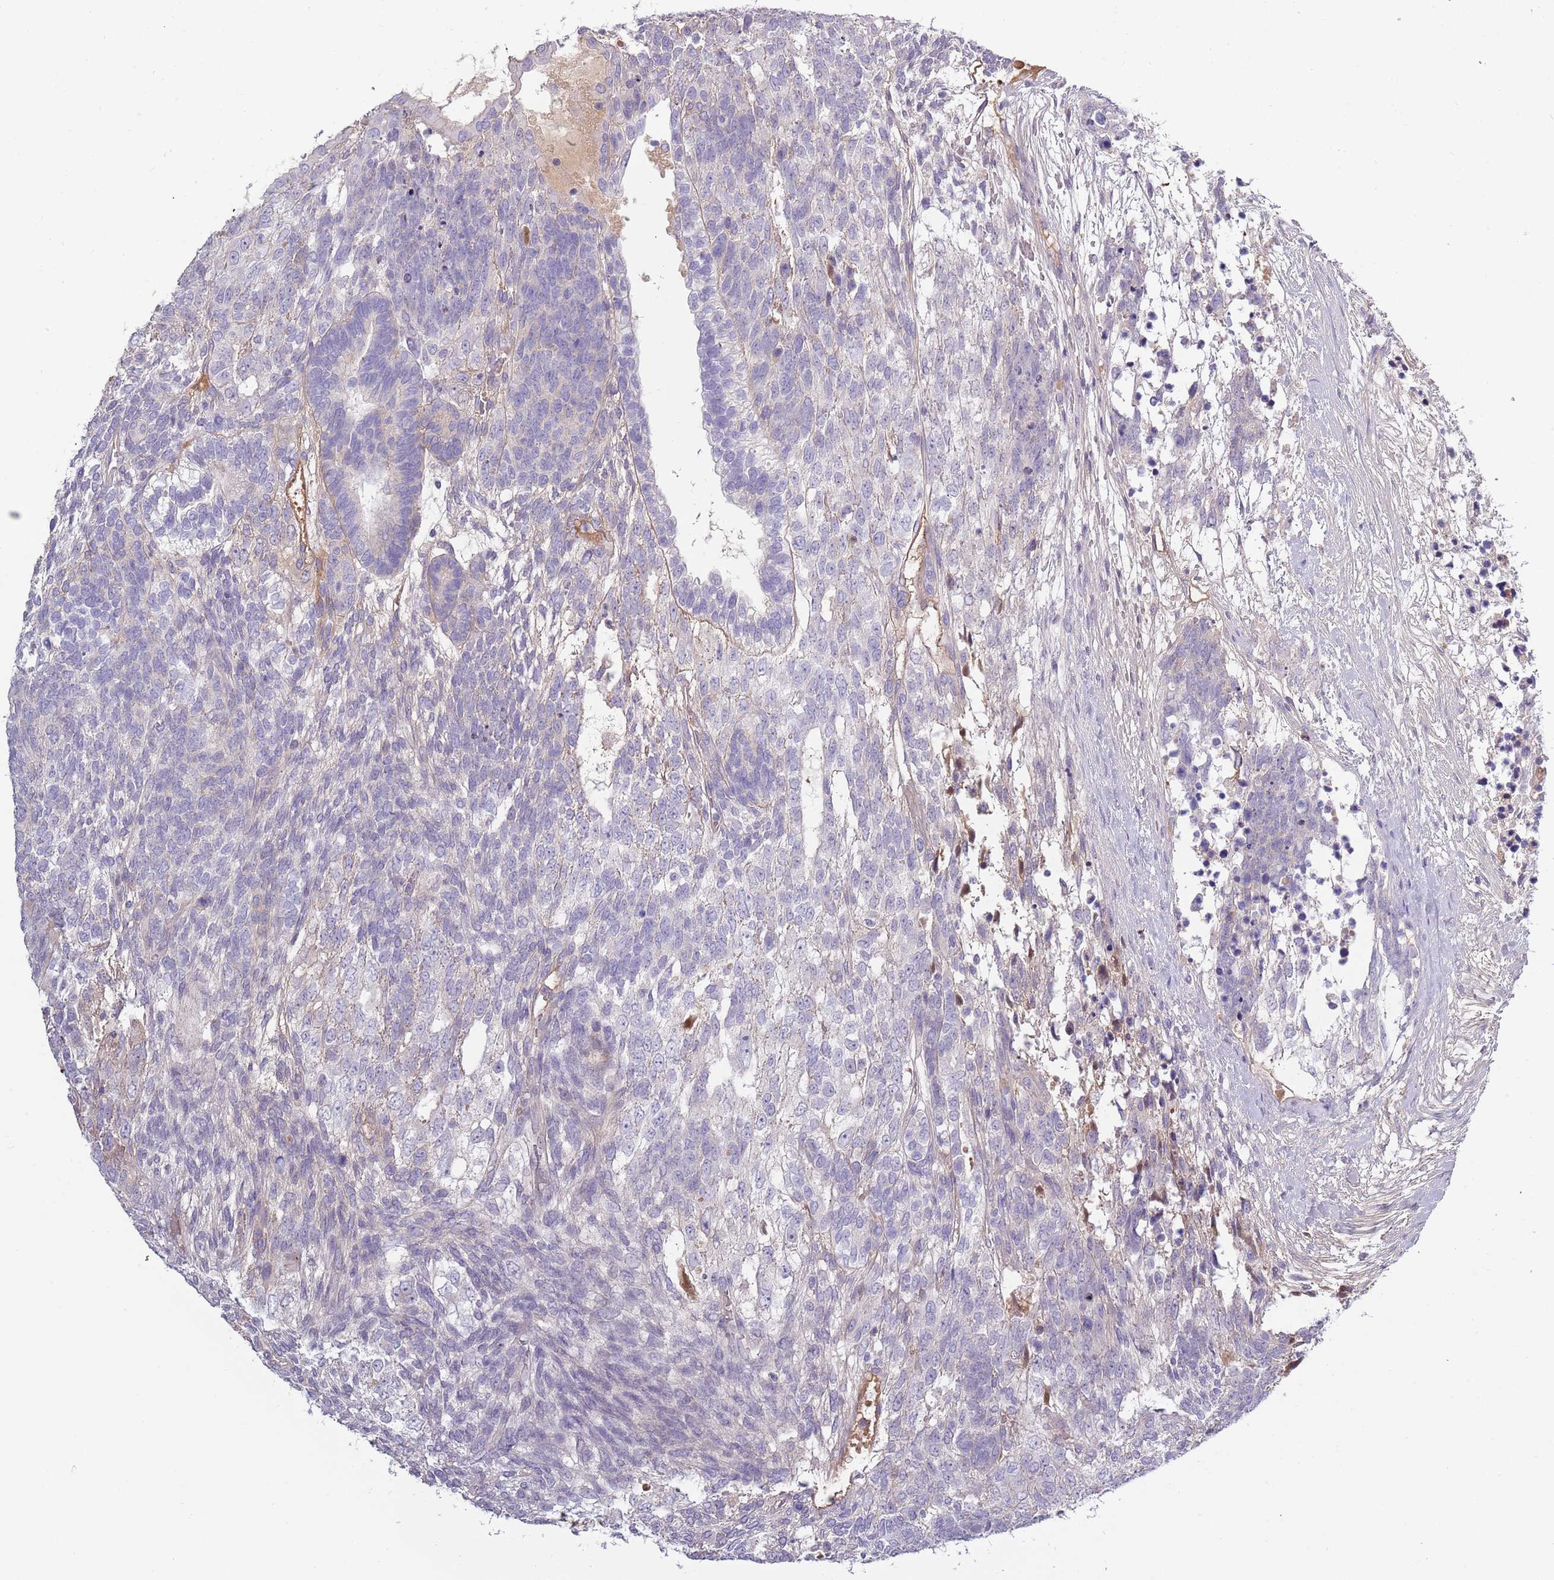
{"staining": {"intensity": "negative", "quantity": "none", "location": "none"}, "tissue": "testis cancer", "cell_type": "Tumor cells", "image_type": "cancer", "snomed": [{"axis": "morphology", "description": "Carcinoma, Embryonal, NOS"}, {"axis": "topography", "description": "Testis"}], "caption": "Protein analysis of testis embryonal carcinoma reveals no significant expression in tumor cells.", "gene": "TNFRSF6B", "patient": {"sex": "male", "age": 23}}